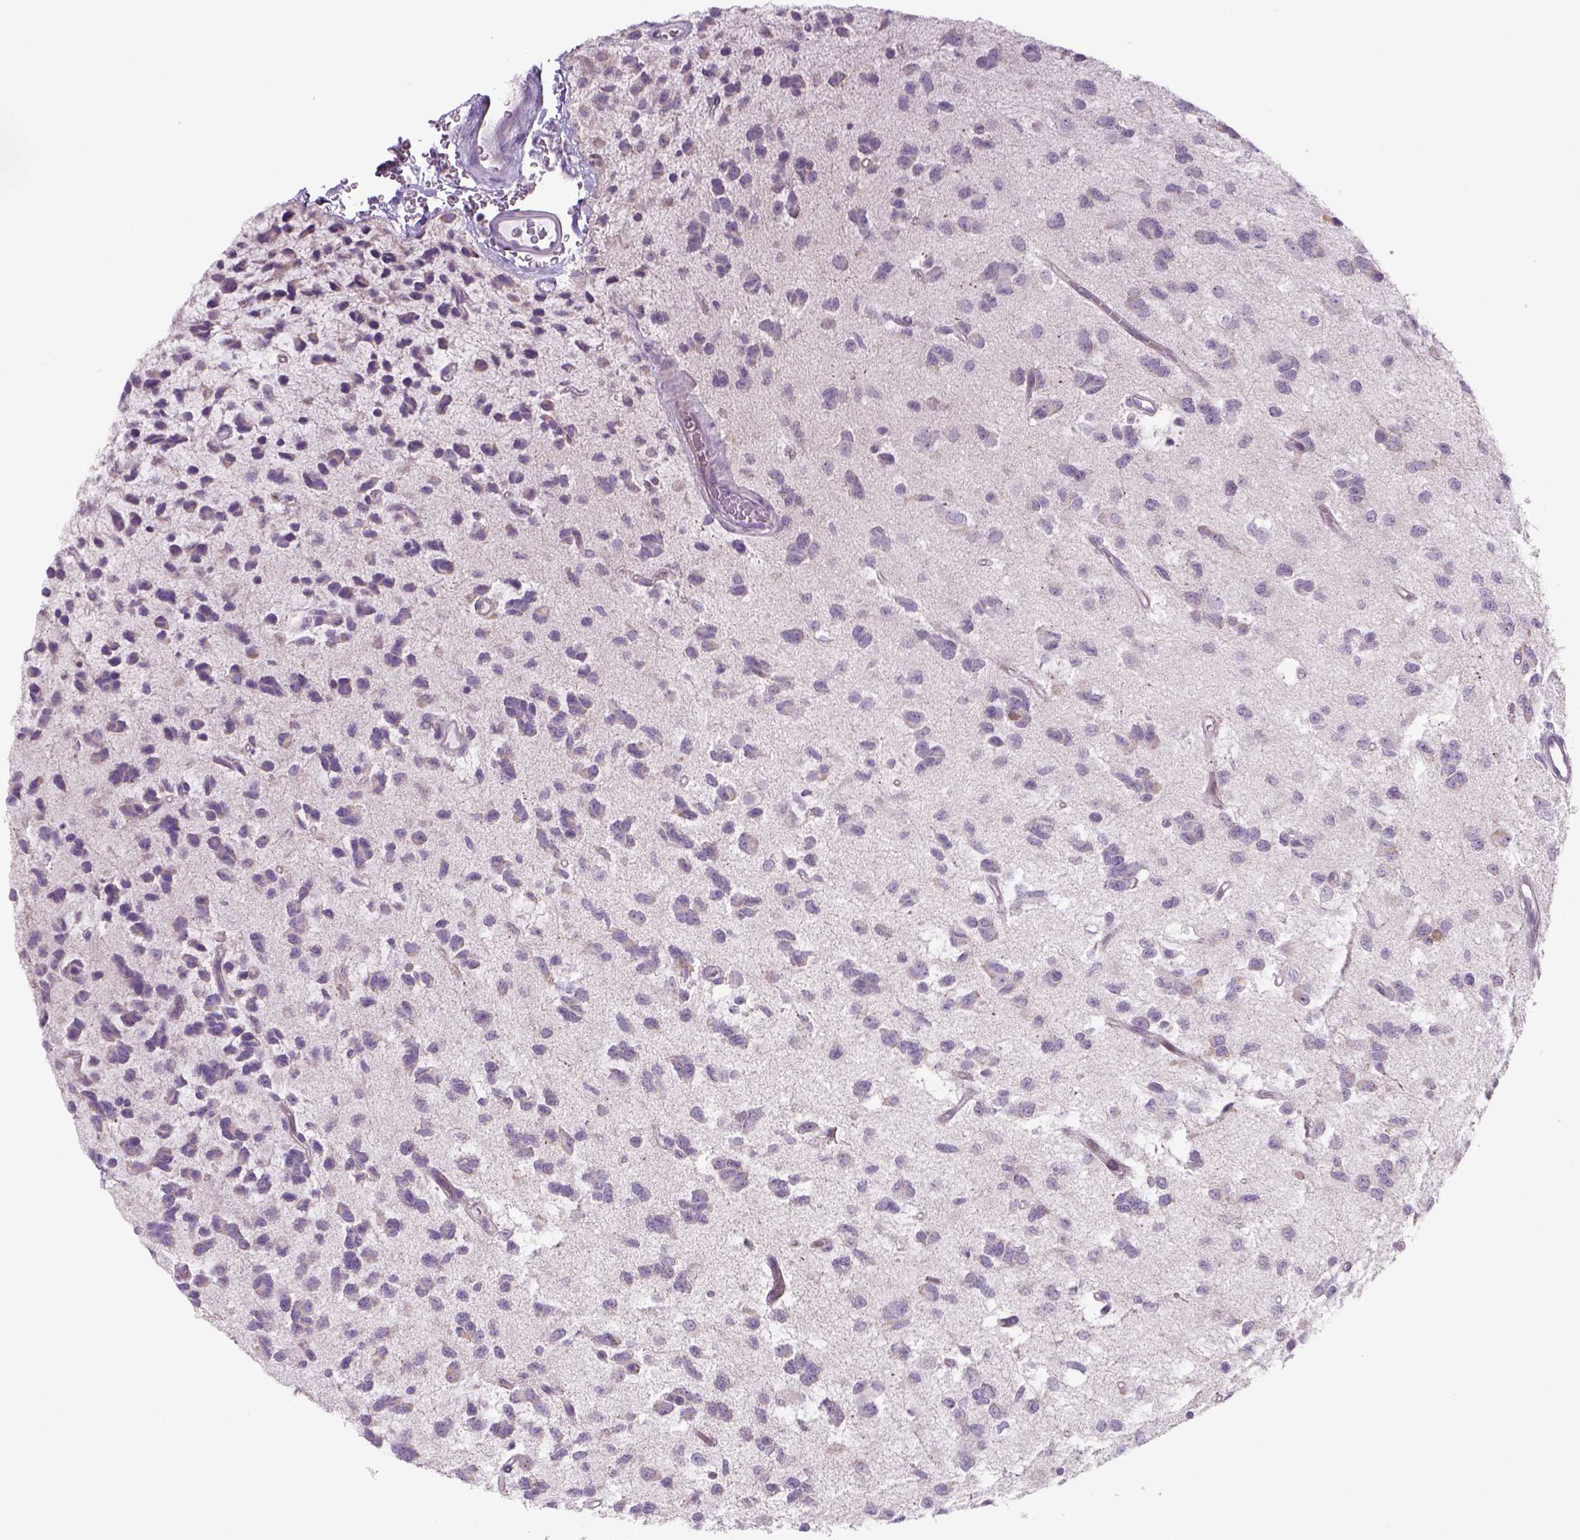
{"staining": {"intensity": "negative", "quantity": "none", "location": "none"}, "tissue": "glioma", "cell_type": "Tumor cells", "image_type": "cancer", "snomed": [{"axis": "morphology", "description": "Glioma, malignant, Low grade"}, {"axis": "topography", "description": "Brain"}], "caption": "Protein analysis of low-grade glioma (malignant) demonstrates no significant positivity in tumor cells. Nuclei are stained in blue.", "gene": "ADGRV1", "patient": {"sex": "female", "age": 45}}